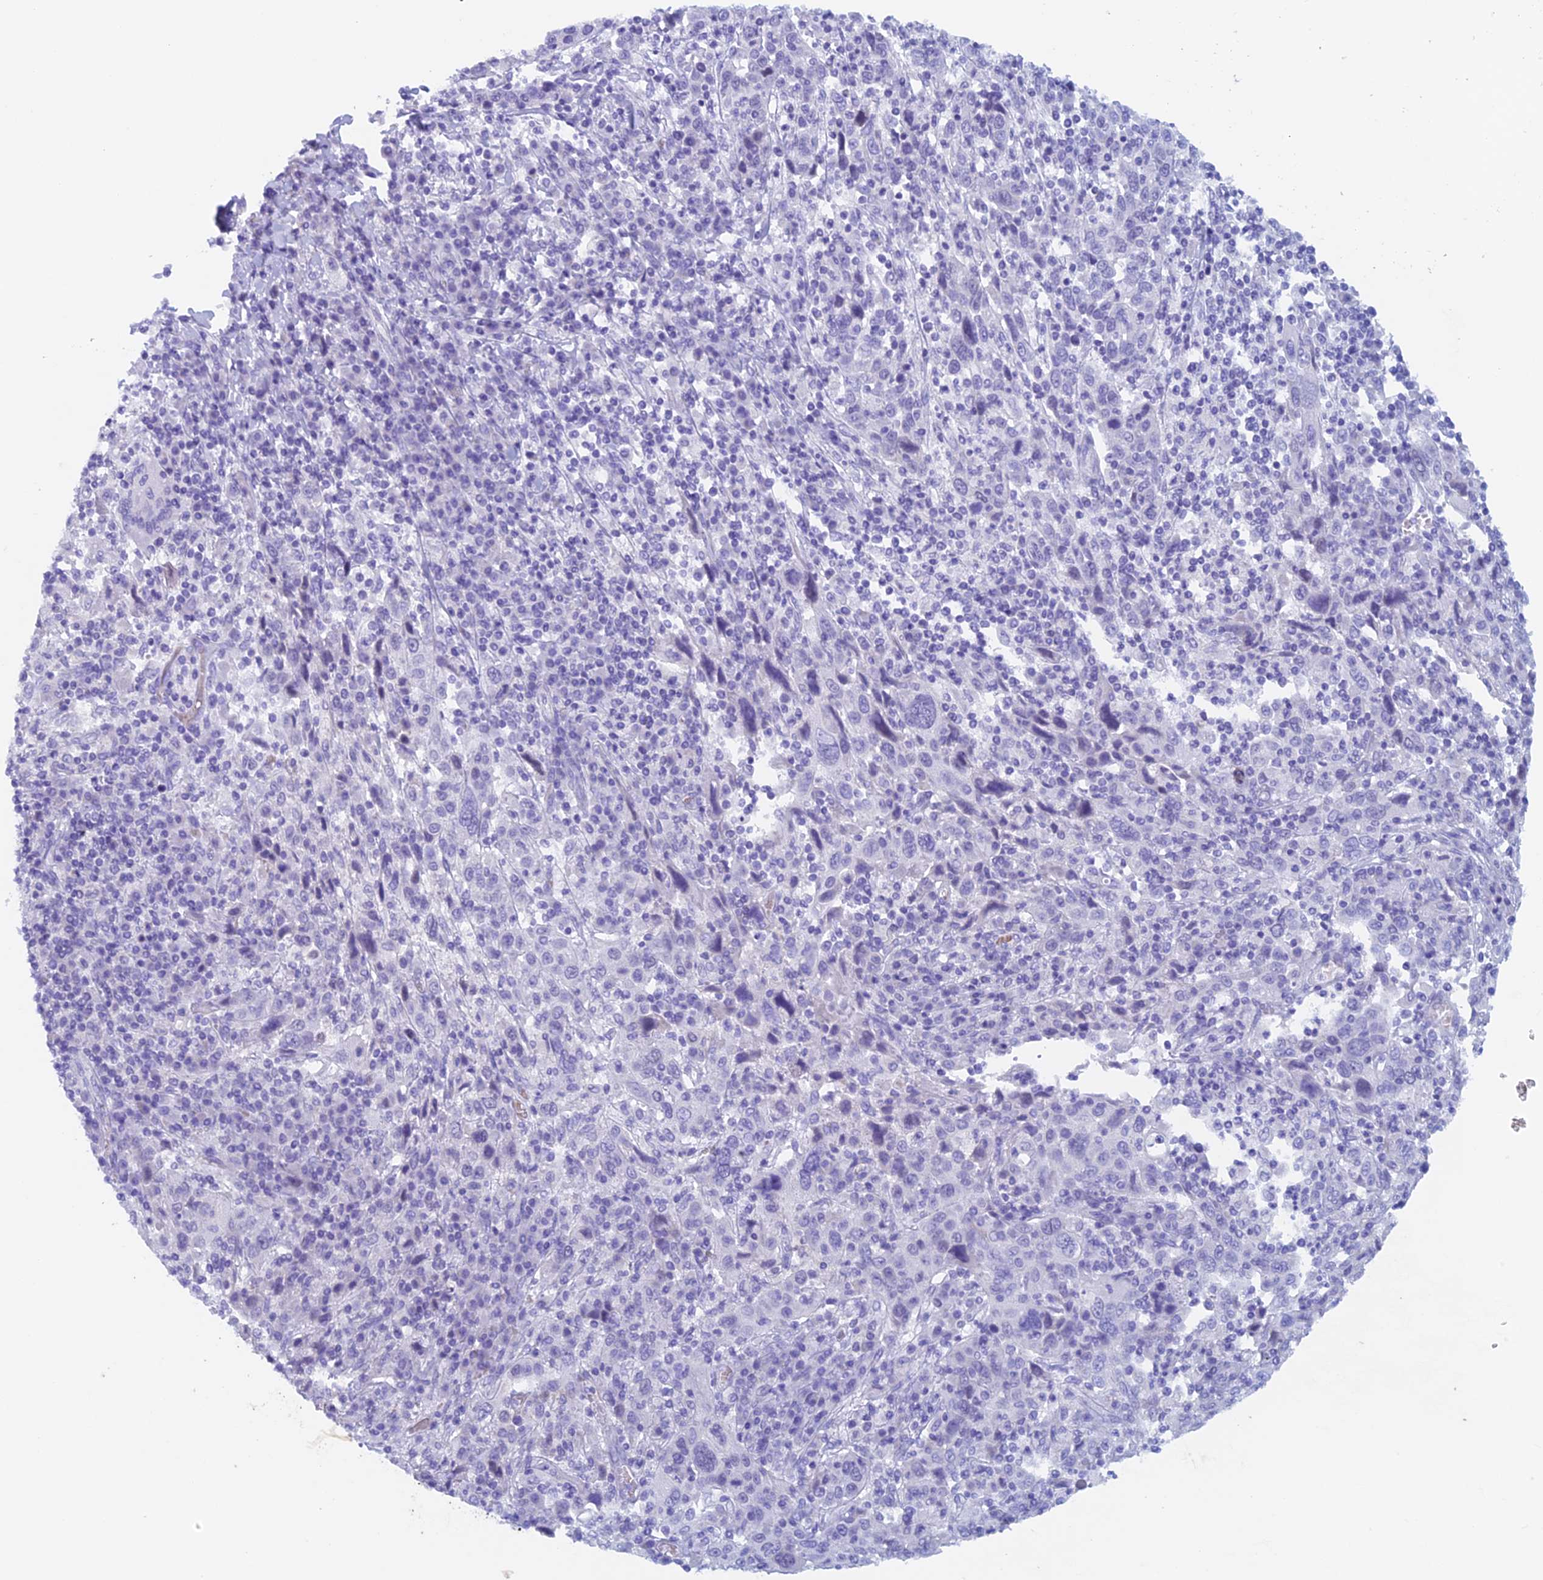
{"staining": {"intensity": "negative", "quantity": "none", "location": "none"}, "tissue": "cervical cancer", "cell_type": "Tumor cells", "image_type": "cancer", "snomed": [{"axis": "morphology", "description": "Squamous cell carcinoma, NOS"}, {"axis": "topography", "description": "Cervix"}], "caption": "High power microscopy histopathology image of an IHC histopathology image of cervical cancer, revealing no significant staining in tumor cells.", "gene": "PSMC3IP", "patient": {"sex": "female", "age": 46}}